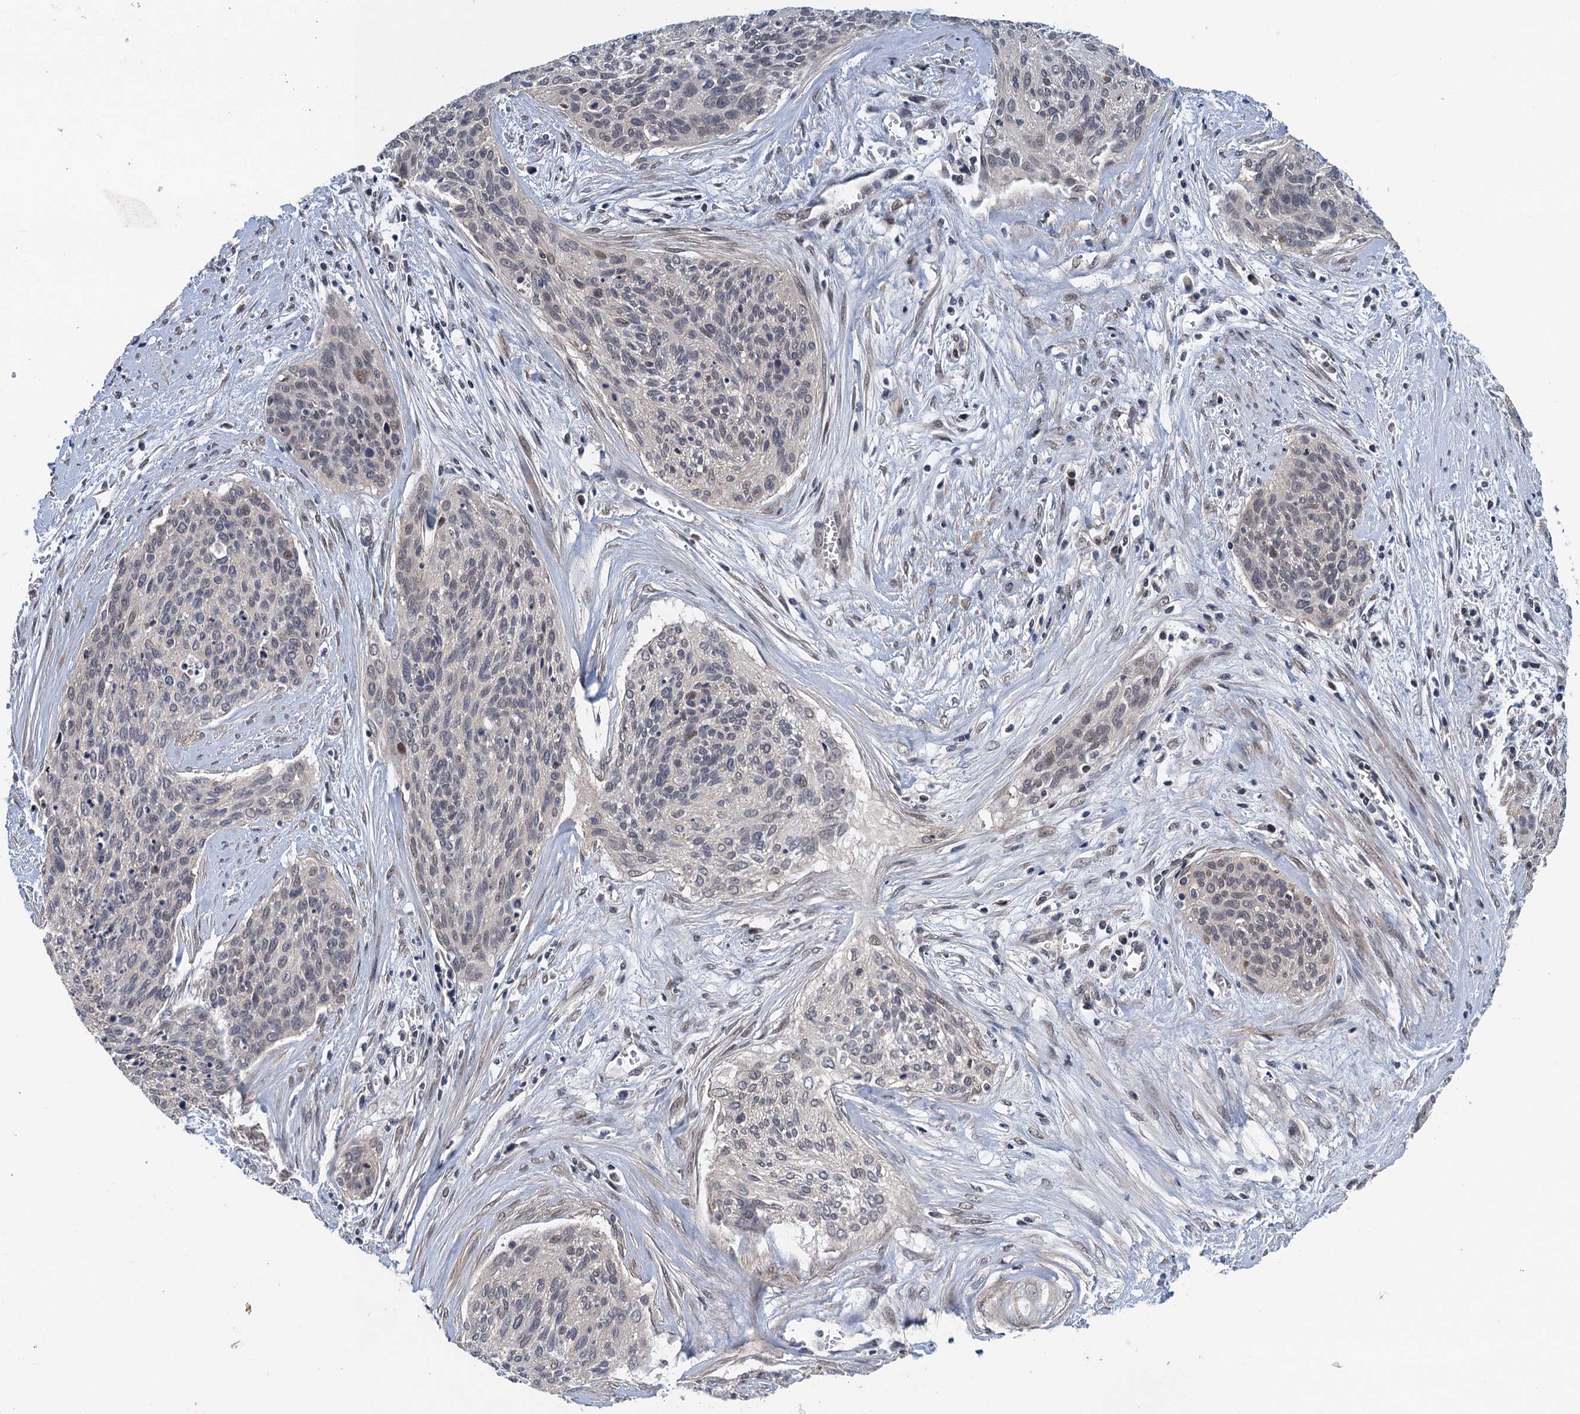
{"staining": {"intensity": "negative", "quantity": "none", "location": "none"}, "tissue": "cervical cancer", "cell_type": "Tumor cells", "image_type": "cancer", "snomed": [{"axis": "morphology", "description": "Squamous cell carcinoma, NOS"}, {"axis": "topography", "description": "Cervix"}], "caption": "An immunohistochemistry (IHC) image of cervical cancer is shown. There is no staining in tumor cells of cervical cancer.", "gene": "MDM1", "patient": {"sex": "female", "age": 55}}